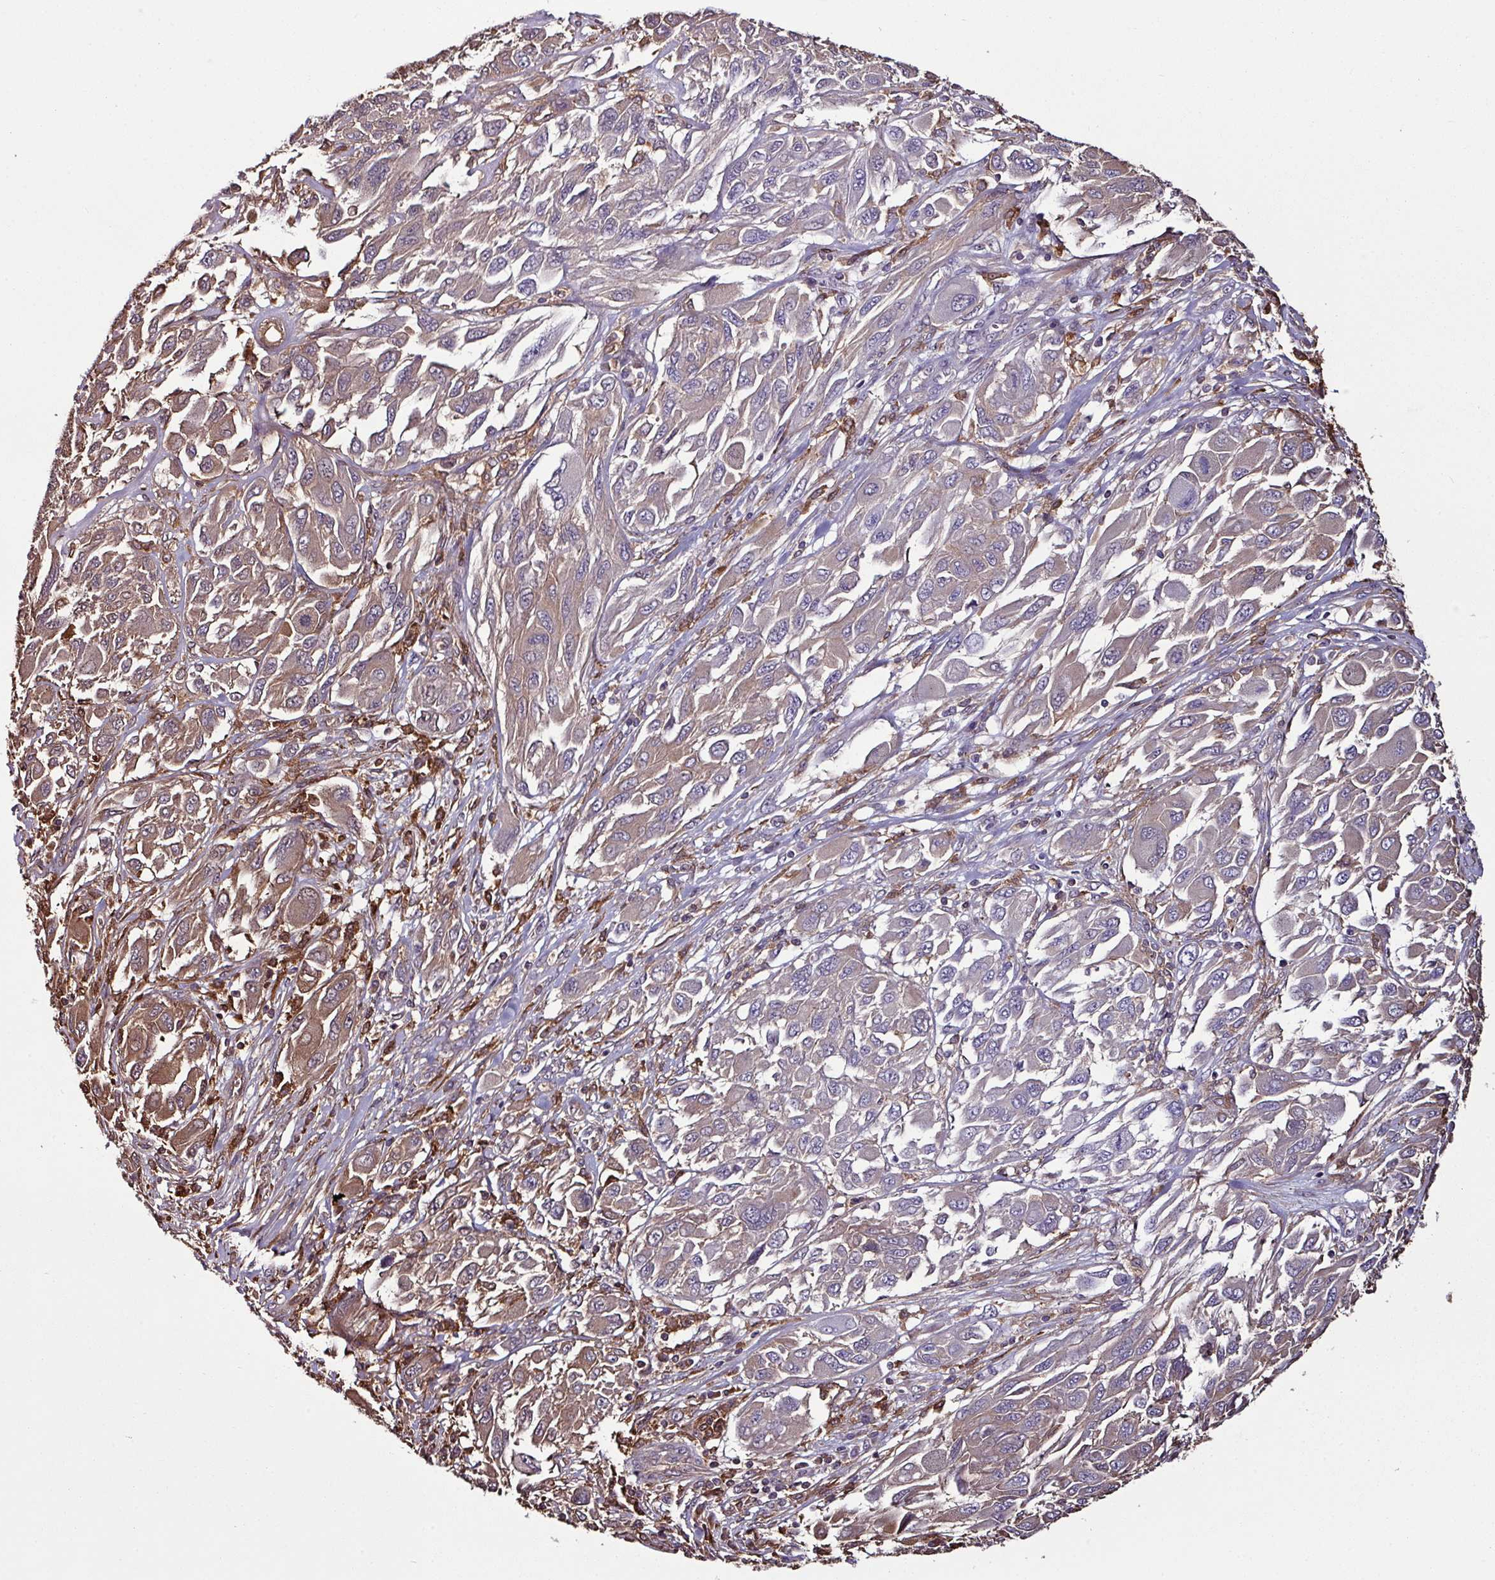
{"staining": {"intensity": "moderate", "quantity": "<25%", "location": "cytoplasmic/membranous"}, "tissue": "melanoma", "cell_type": "Tumor cells", "image_type": "cancer", "snomed": [{"axis": "morphology", "description": "Malignant melanoma, NOS"}, {"axis": "topography", "description": "Skin"}], "caption": "The immunohistochemical stain shows moderate cytoplasmic/membranous expression in tumor cells of melanoma tissue. The staining was performed using DAB, with brown indicating positive protein expression. Nuclei are stained blue with hematoxylin.", "gene": "GNPDA1", "patient": {"sex": "female", "age": 91}}